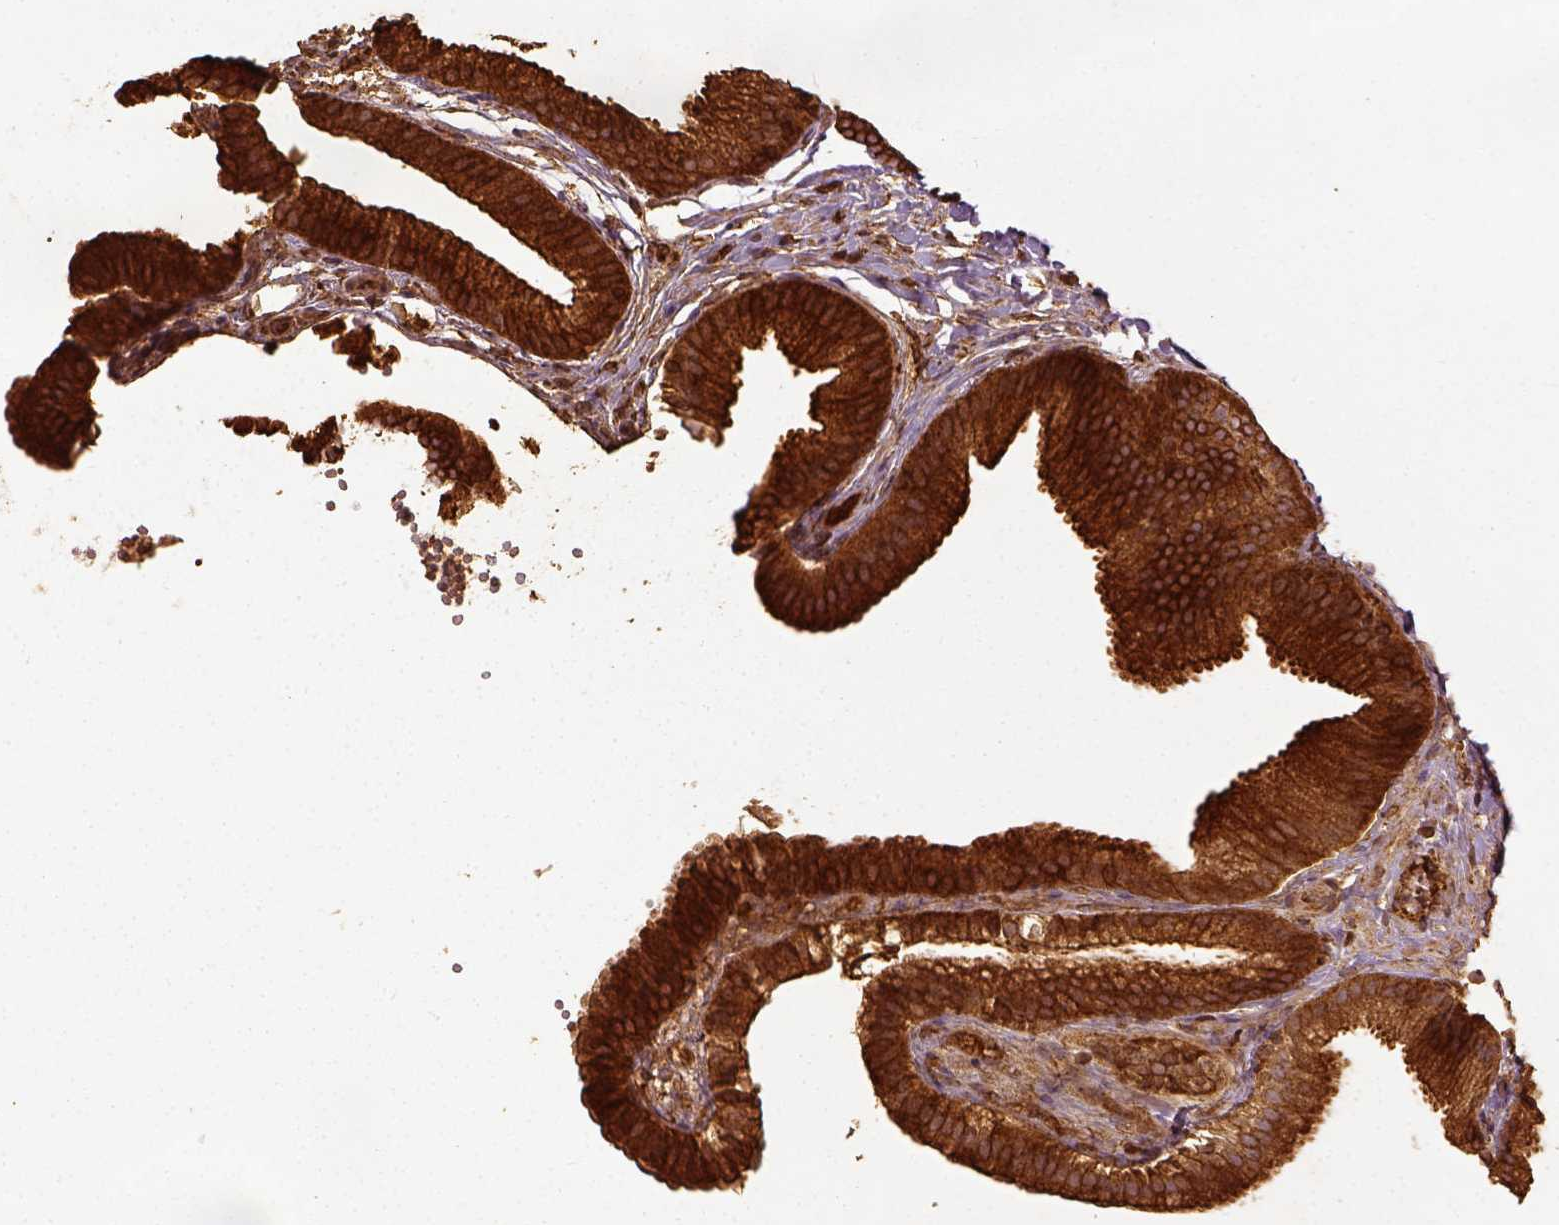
{"staining": {"intensity": "strong", "quantity": ">75%", "location": "cytoplasmic/membranous"}, "tissue": "gallbladder", "cell_type": "Glandular cells", "image_type": "normal", "snomed": [{"axis": "morphology", "description": "Normal tissue, NOS"}, {"axis": "topography", "description": "Gallbladder"}], "caption": "Gallbladder was stained to show a protein in brown. There is high levels of strong cytoplasmic/membranous positivity in approximately >75% of glandular cells.", "gene": "VEGFA", "patient": {"sex": "female", "age": 63}}